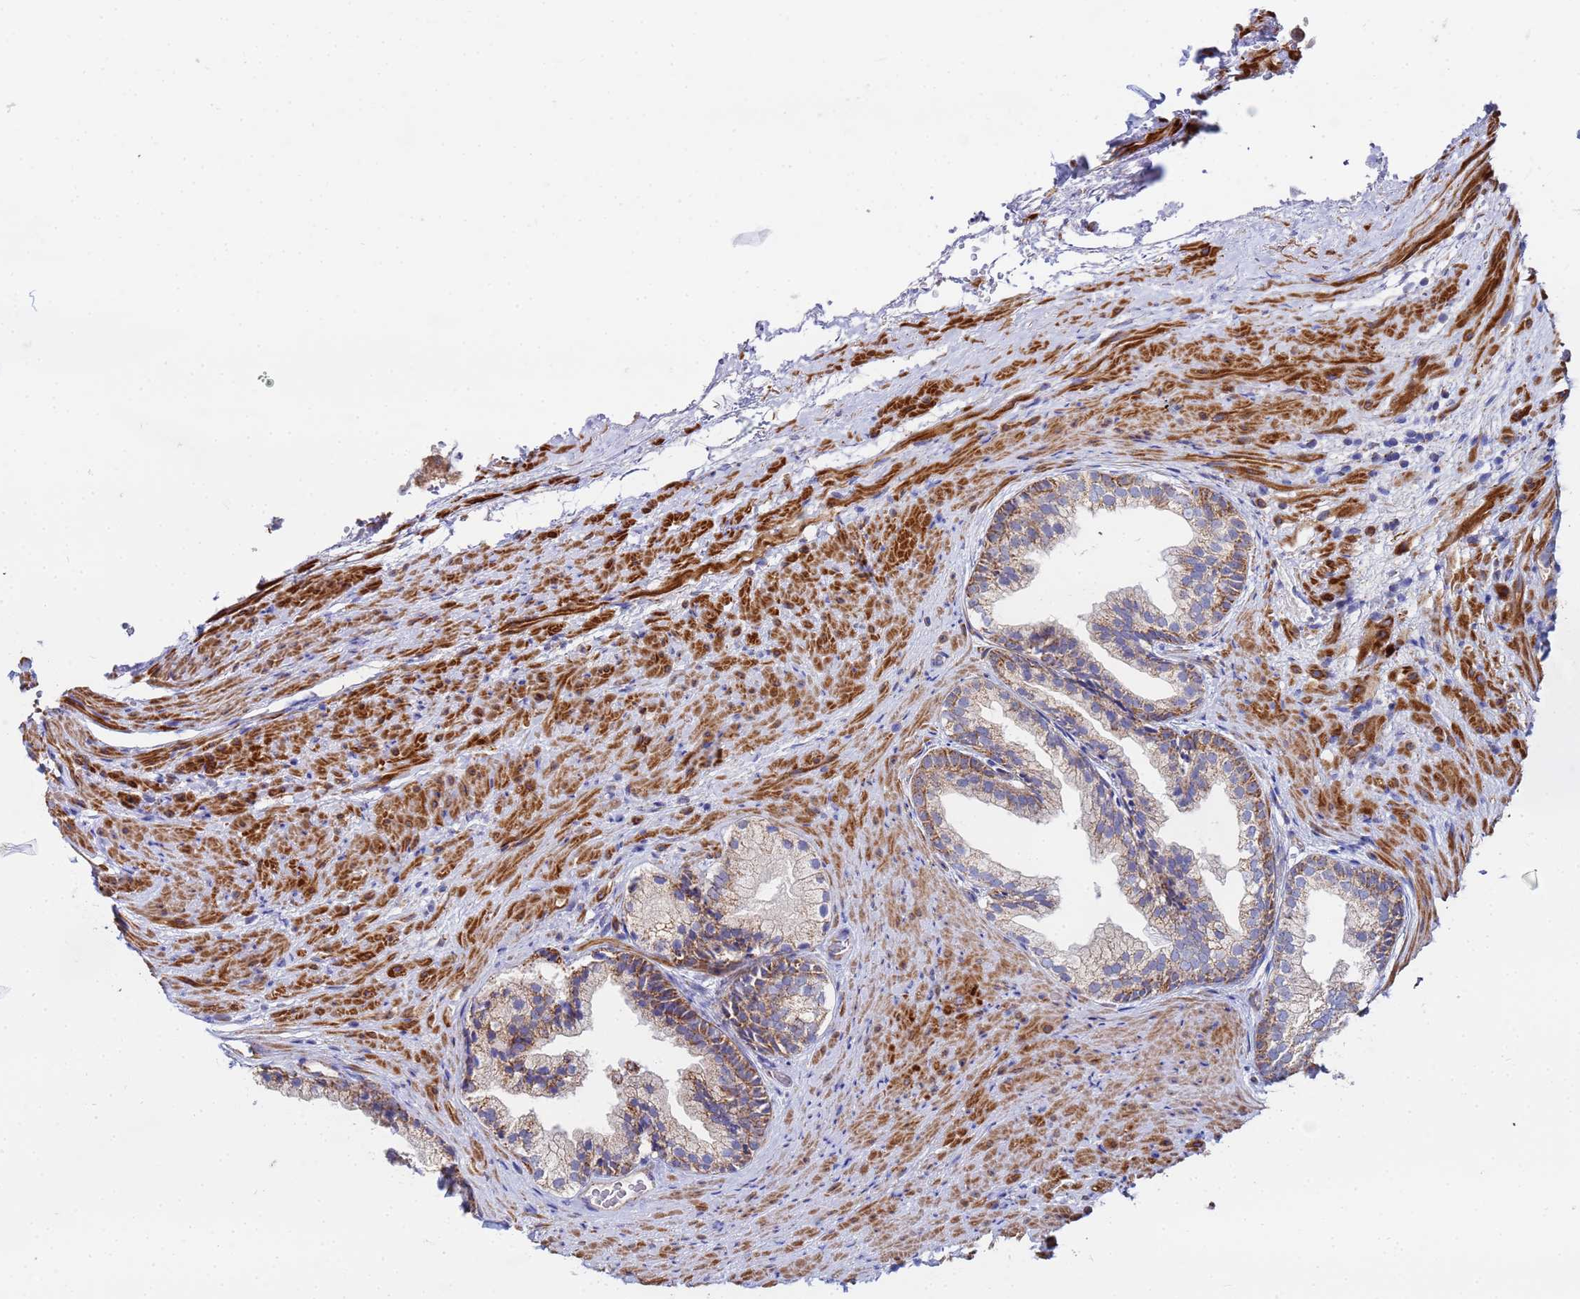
{"staining": {"intensity": "moderate", "quantity": "<25%", "location": "cytoplasmic/membranous"}, "tissue": "prostate", "cell_type": "Glandular cells", "image_type": "normal", "snomed": [{"axis": "morphology", "description": "Normal tissue, NOS"}, {"axis": "topography", "description": "Prostate"}], "caption": "Immunohistochemistry (IHC) of unremarkable prostate shows low levels of moderate cytoplasmic/membranous positivity in about <25% of glandular cells. (brown staining indicates protein expression, while blue staining denotes nuclei).", "gene": "FAHD2A", "patient": {"sex": "male", "age": 76}}